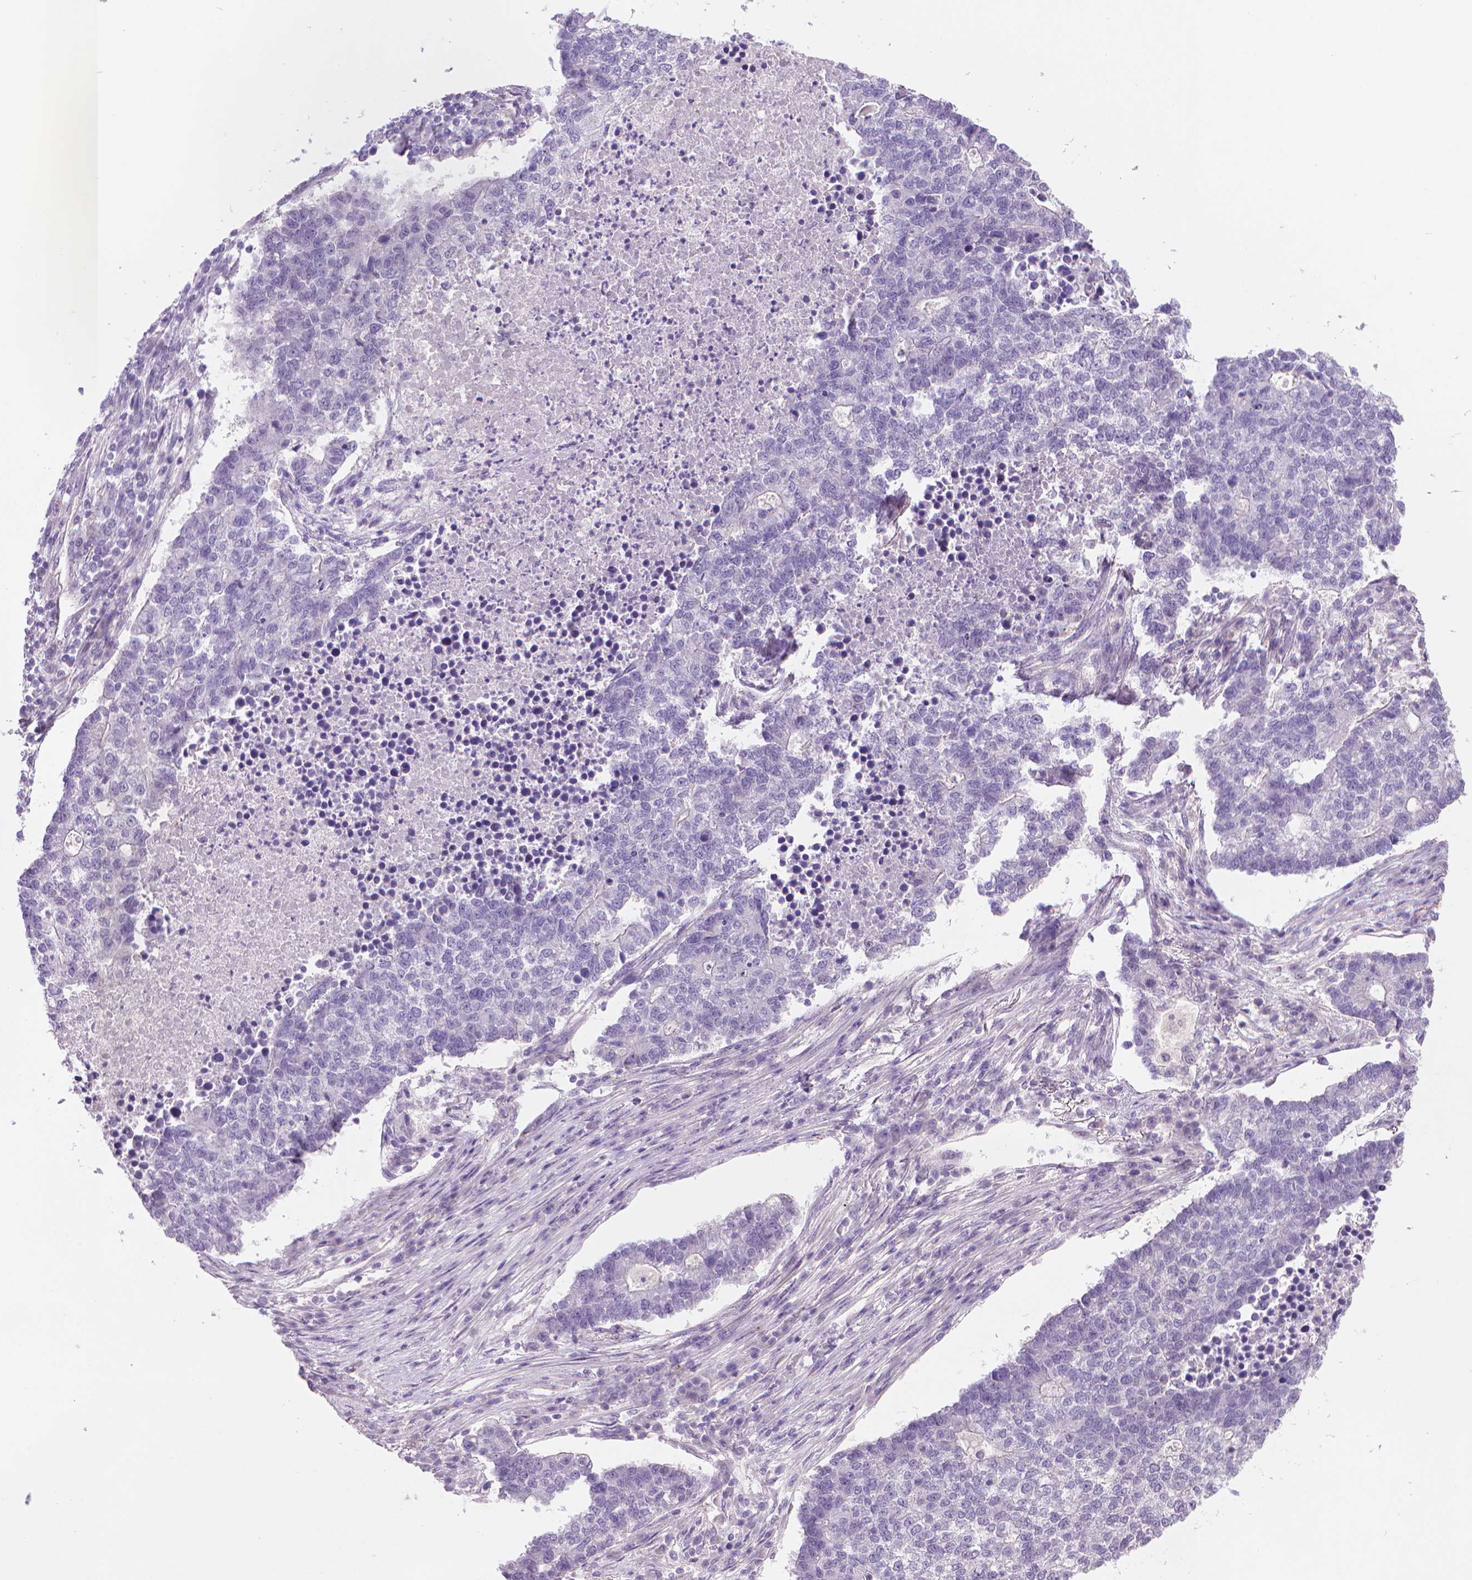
{"staining": {"intensity": "negative", "quantity": "none", "location": "none"}, "tissue": "lung cancer", "cell_type": "Tumor cells", "image_type": "cancer", "snomed": [{"axis": "morphology", "description": "Adenocarcinoma, NOS"}, {"axis": "topography", "description": "Lung"}], "caption": "Human adenocarcinoma (lung) stained for a protein using IHC displays no positivity in tumor cells.", "gene": "CLXN", "patient": {"sex": "male", "age": 57}}